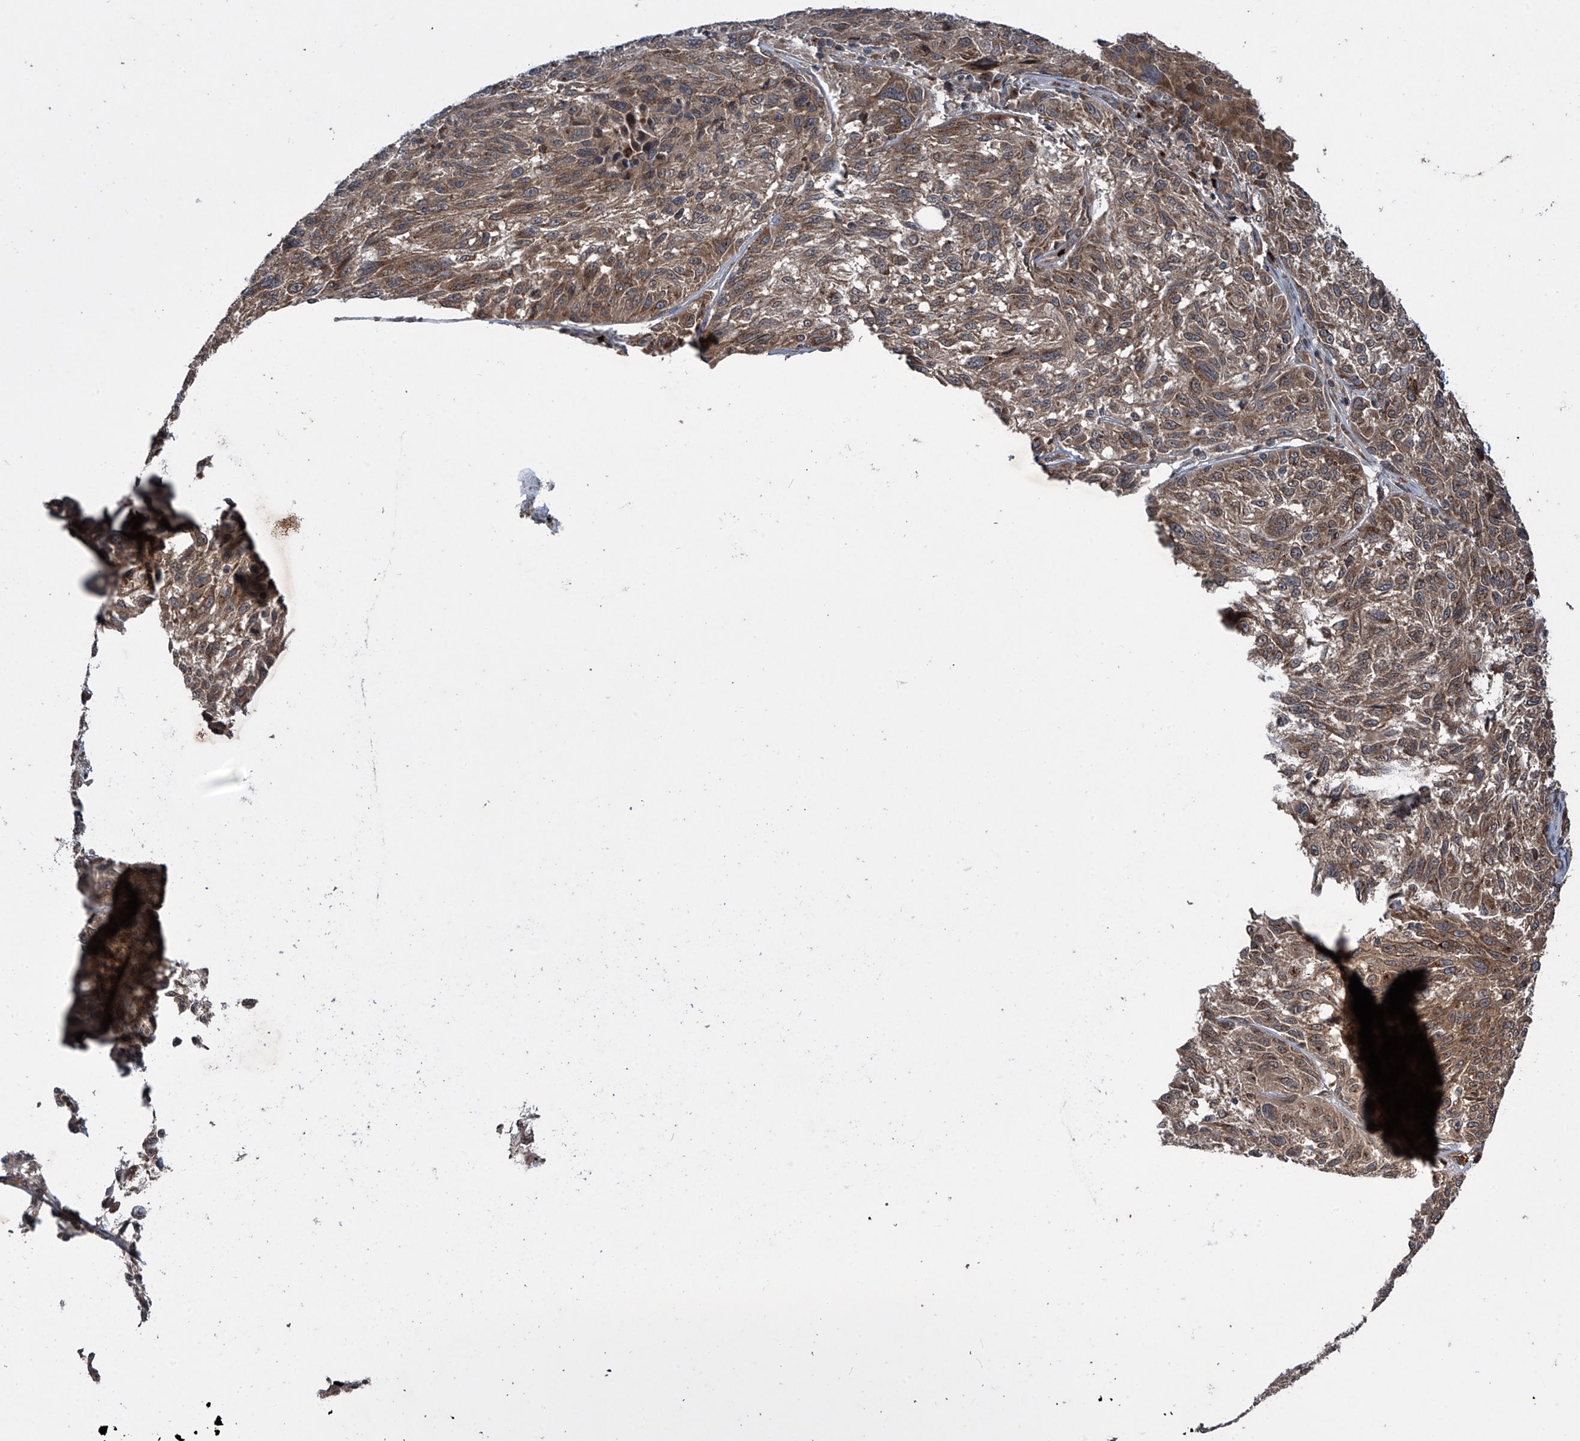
{"staining": {"intensity": "moderate", "quantity": ">75%", "location": "cytoplasmic/membranous"}, "tissue": "melanoma", "cell_type": "Tumor cells", "image_type": "cancer", "snomed": [{"axis": "morphology", "description": "Malignant melanoma, NOS"}, {"axis": "topography", "description": "Skin"}], "caption": "DAB immunohistochemical staining of melanoma shows moderate cytoplasmic/membranous protein positivity in about >75% of tumor cells.", "gene": "ZDHHC9", "patient": {"sex": "male", "age": 53}}